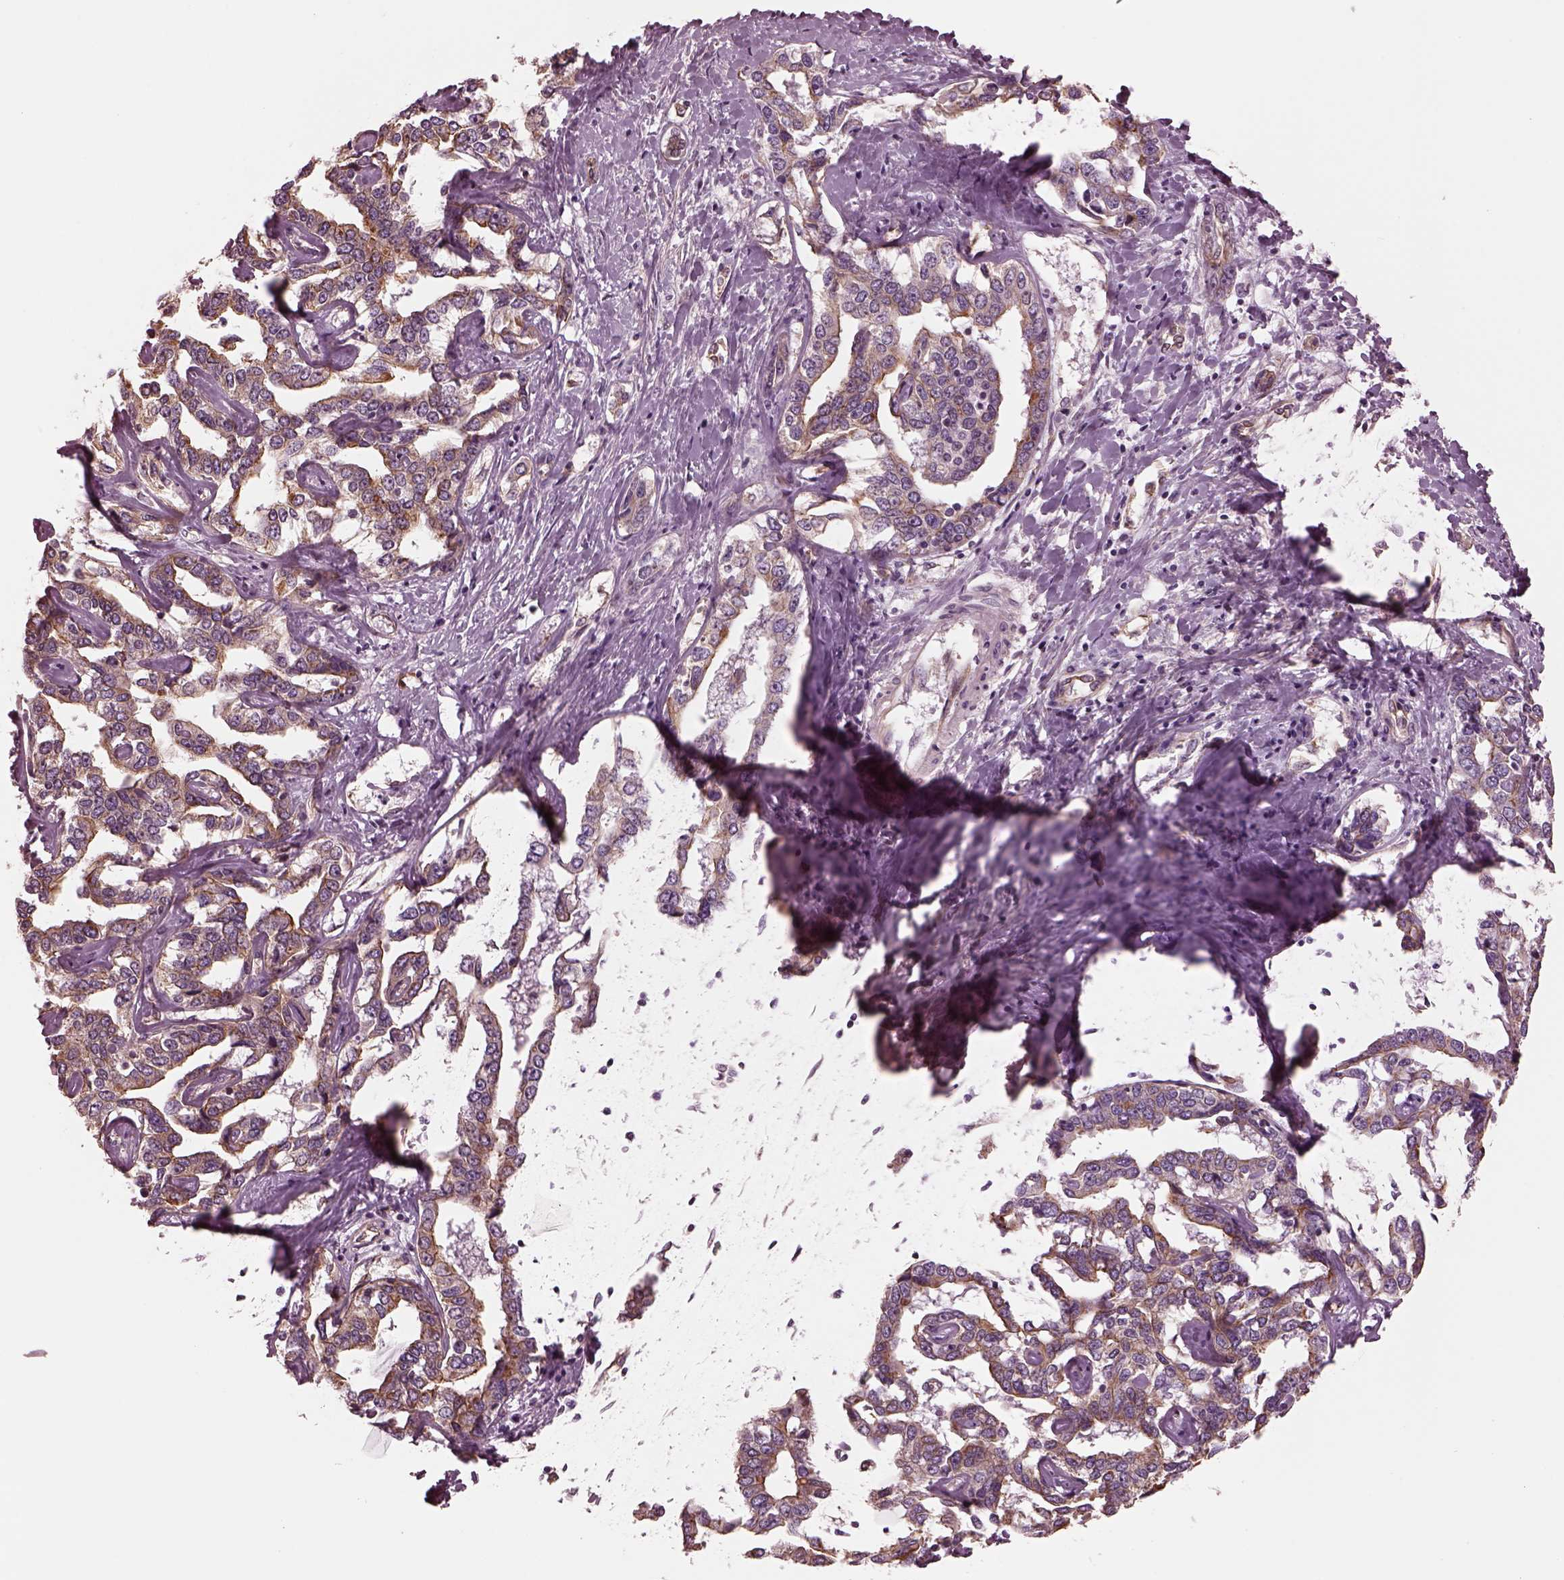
{"staining": {"intensity": "strong", "quantity": ">75%", "location": "cytoplasmic/membranous"}, "tissue": "liver cancer", "cell_type": "Tumor cells", "image_type": "cancer", "snomed": [{"axis": "morphology", "description": "Cholangiocarcinoma"}, {"axis": "topography", "description": "Liver"}], "caption": "Brown immunohistochemical staining in liver cancer (cholangiocarcinoma) reveals strong cytoplasmic/membranous positivity in about >75% of tumor cells.", "gene": "ODAD1", "patient": {"sex": "male", "age": 59}}